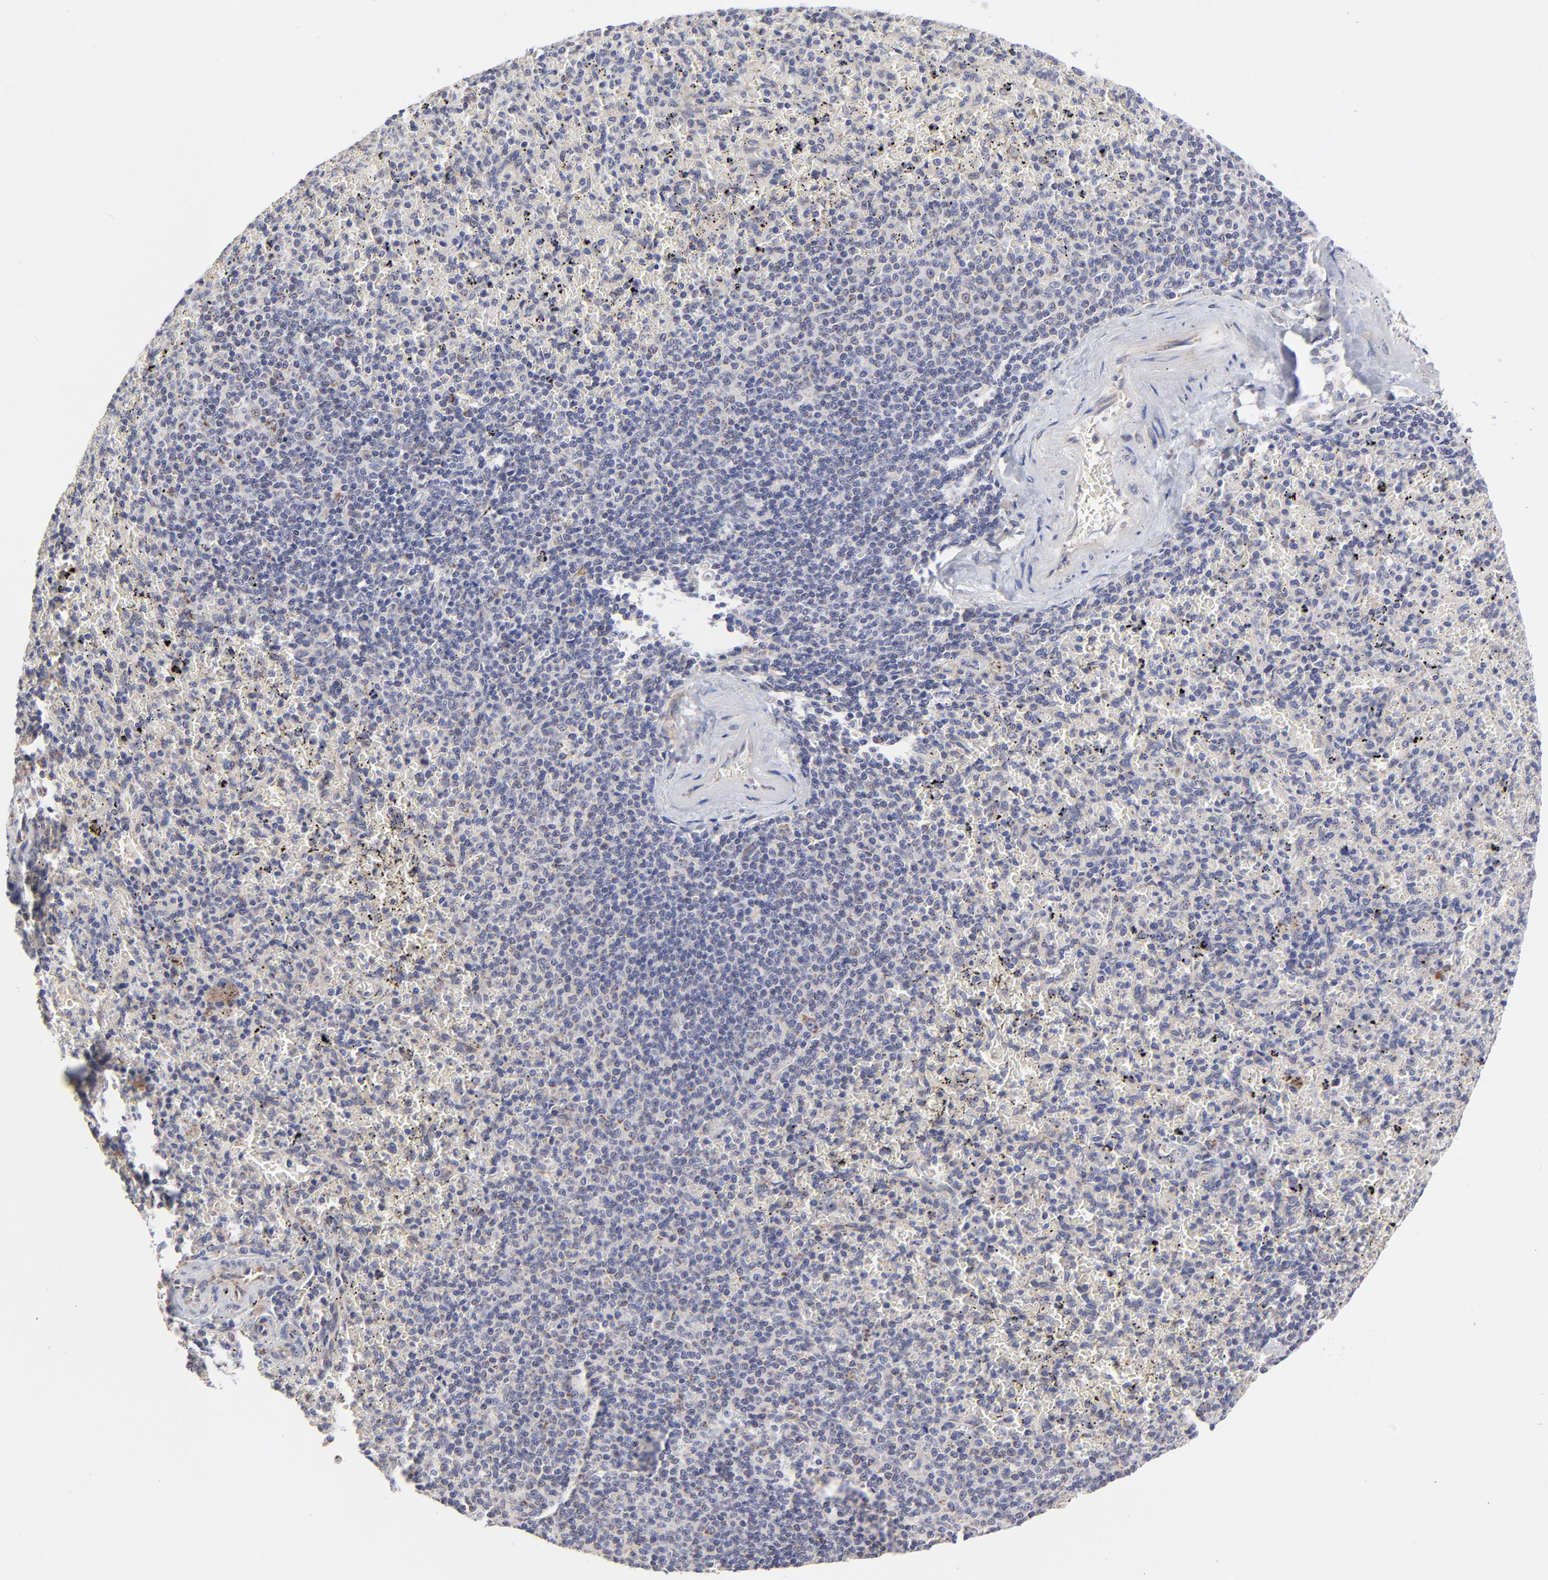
{"staining": {"intensity": "negative", "quantity": "none", "location": "none"}, "tissue": "spleen", "cell_type": "Cells in red pulp", "image_type": "normal", "snomed": [{"axis": "morphology", "description": "Normal tissue, NOS"}, {"axis": "topography", "description": "Spleen"}], "caption": "This is an immunohistochemistry image of benign spleen. There is no staining in cells in red pulp.", "gene": "FBXL12", "patient": {"sex": "female", "age": 43}}